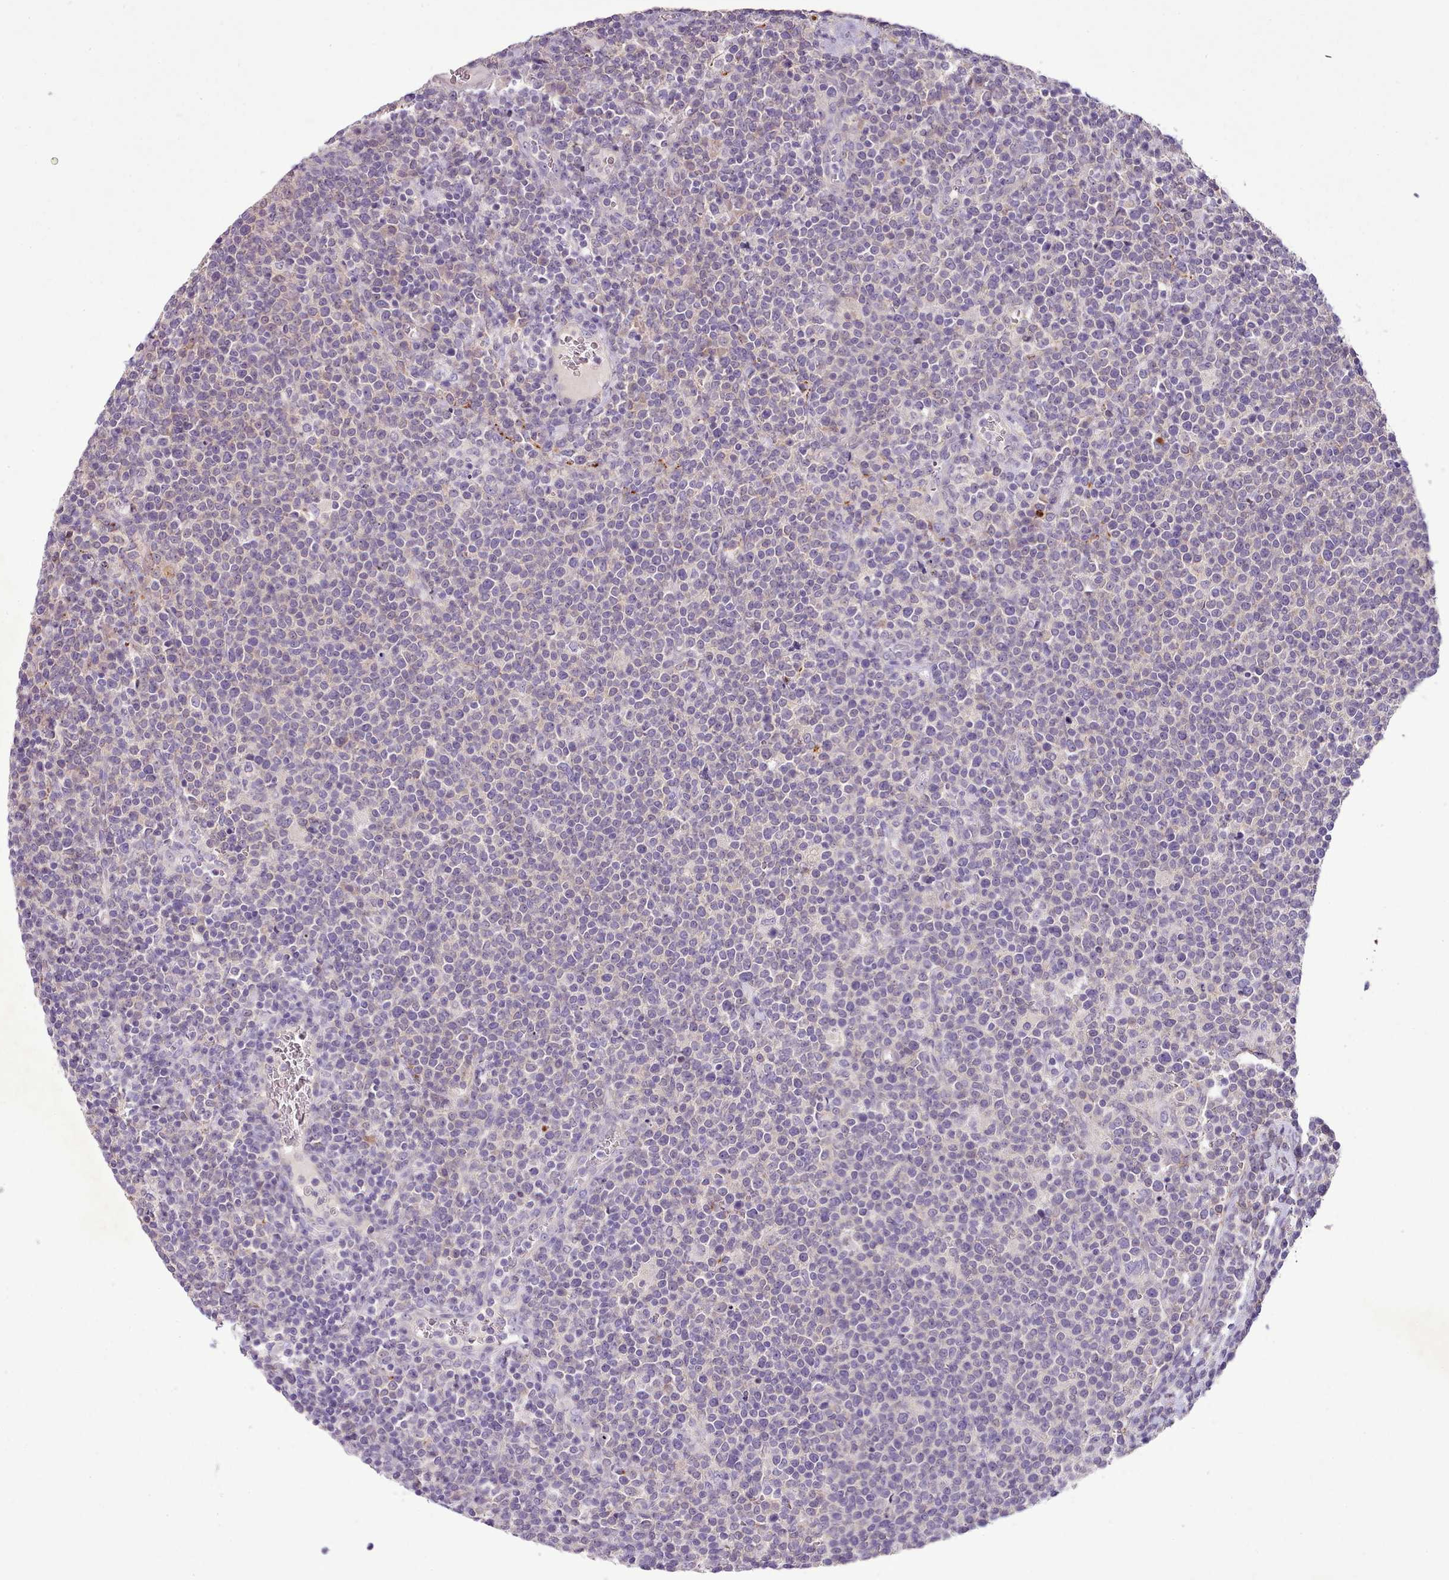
{"staining": {"intensity": "negative", "quantity": "none", "location": "none"}, "tissue": "lymphoma", "cell_type": "Tumor cells", "image_type": "cancer", "snomed": [{"axis": "morphology", "description": "Malignant lymphoma, non-Hodgkin's type, High grade"}, {"axis": "topography", "description": "Lymph node"}], "caption": "Tumor cells show no significant positivity in high-grade malignant lymphoma, non-Hodgkin's type.", "gene": "SETX", "patient": {"sex": "male", "age": 61}}